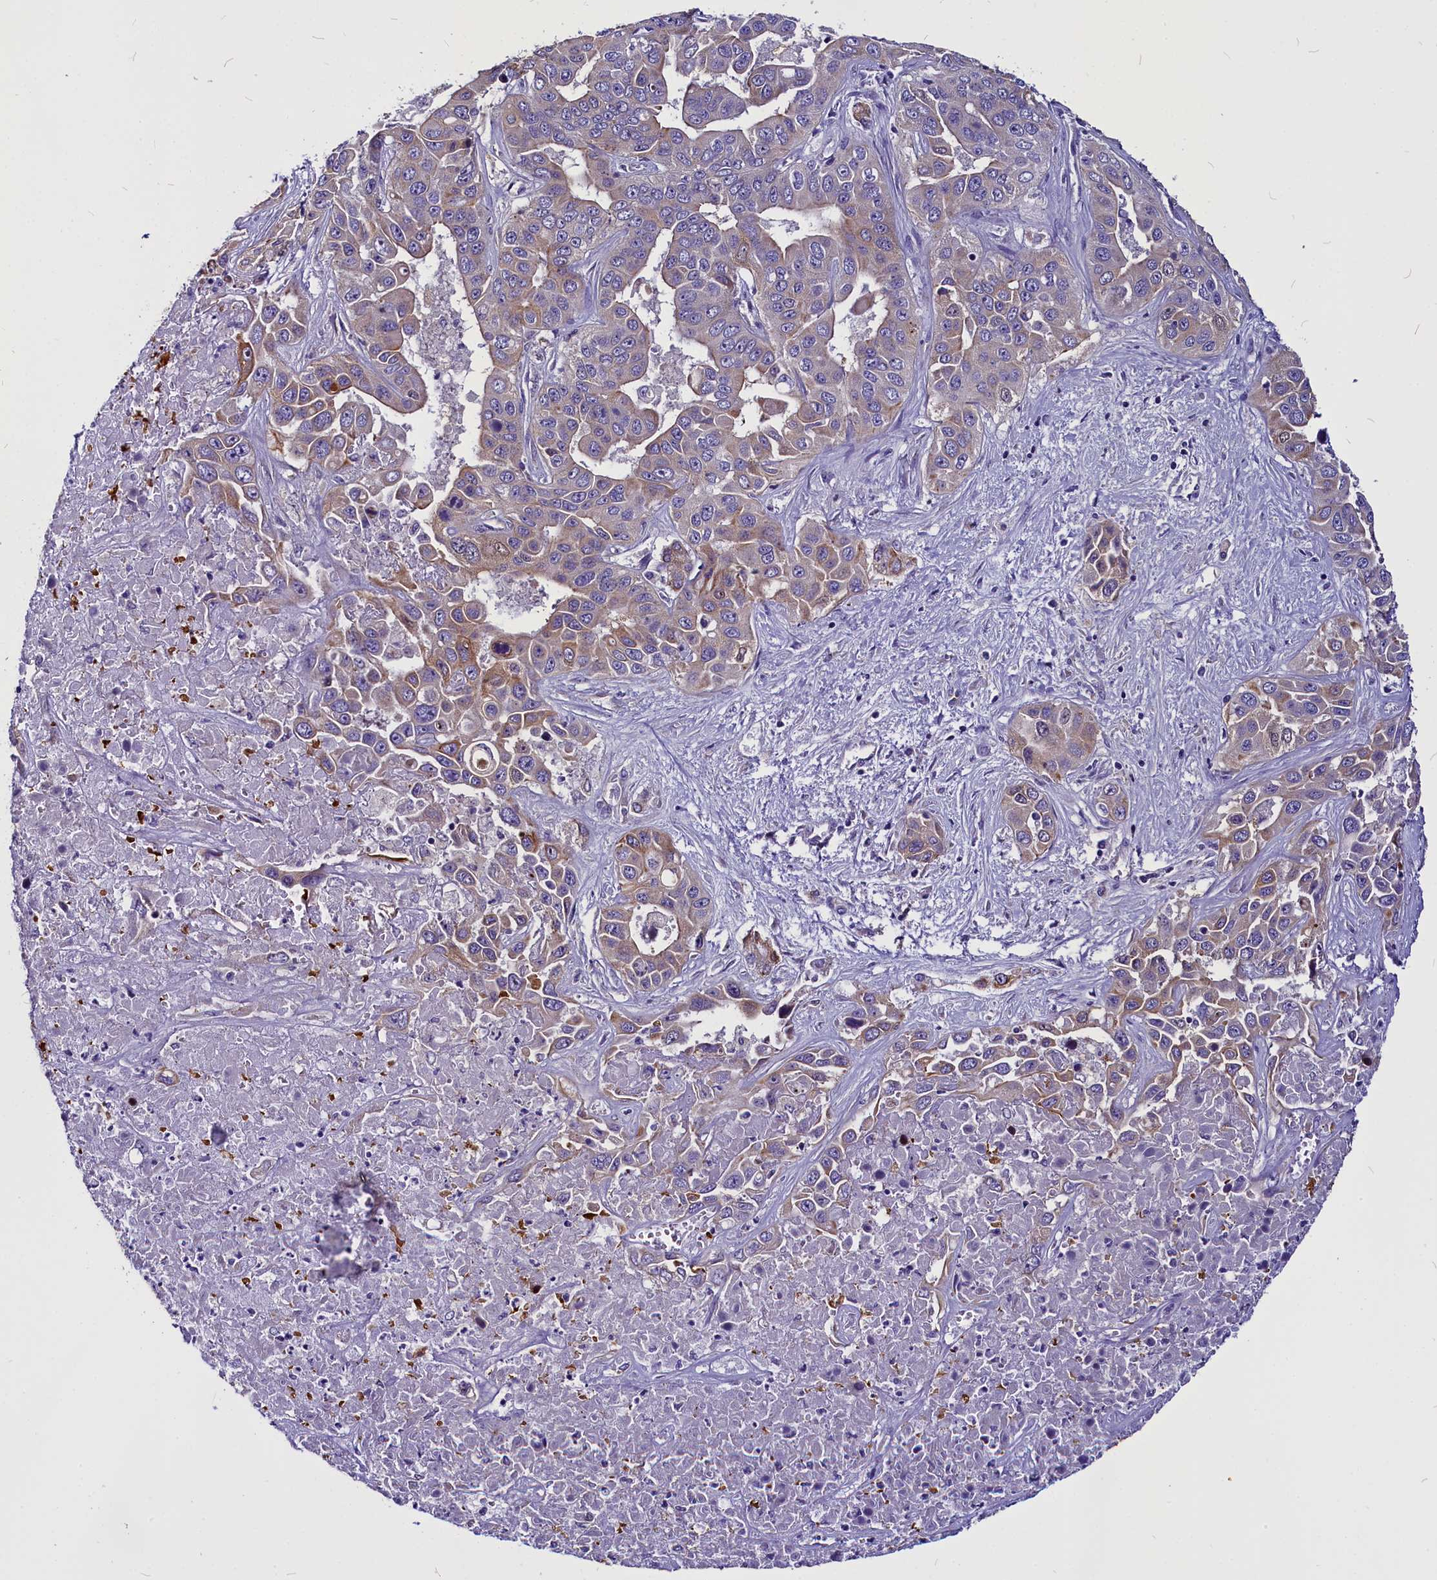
{"staining": {"intensity": "weak", "quantity": "<25%", "location": "cytoplasmic/membranous"}, "tissue": "liver cancer", "cell_type": "Tumor cells", "image_type": "cancer", "snomed": [{"axis": "morphology", "description": "Cholangiocarcinoma"}, {"axis": "topography", "description": "Liver"}], "caption": "Tumor cells are negative for brown protein staining in cholangiocarcinoma (liver). (Stains: DAB immunohistochemistry with hematoxylin counter stain, Microscopy: brightfield microscopy at high magnification).", "gene": "CEP170", "patient": {"sex": "female", "age": 52}}